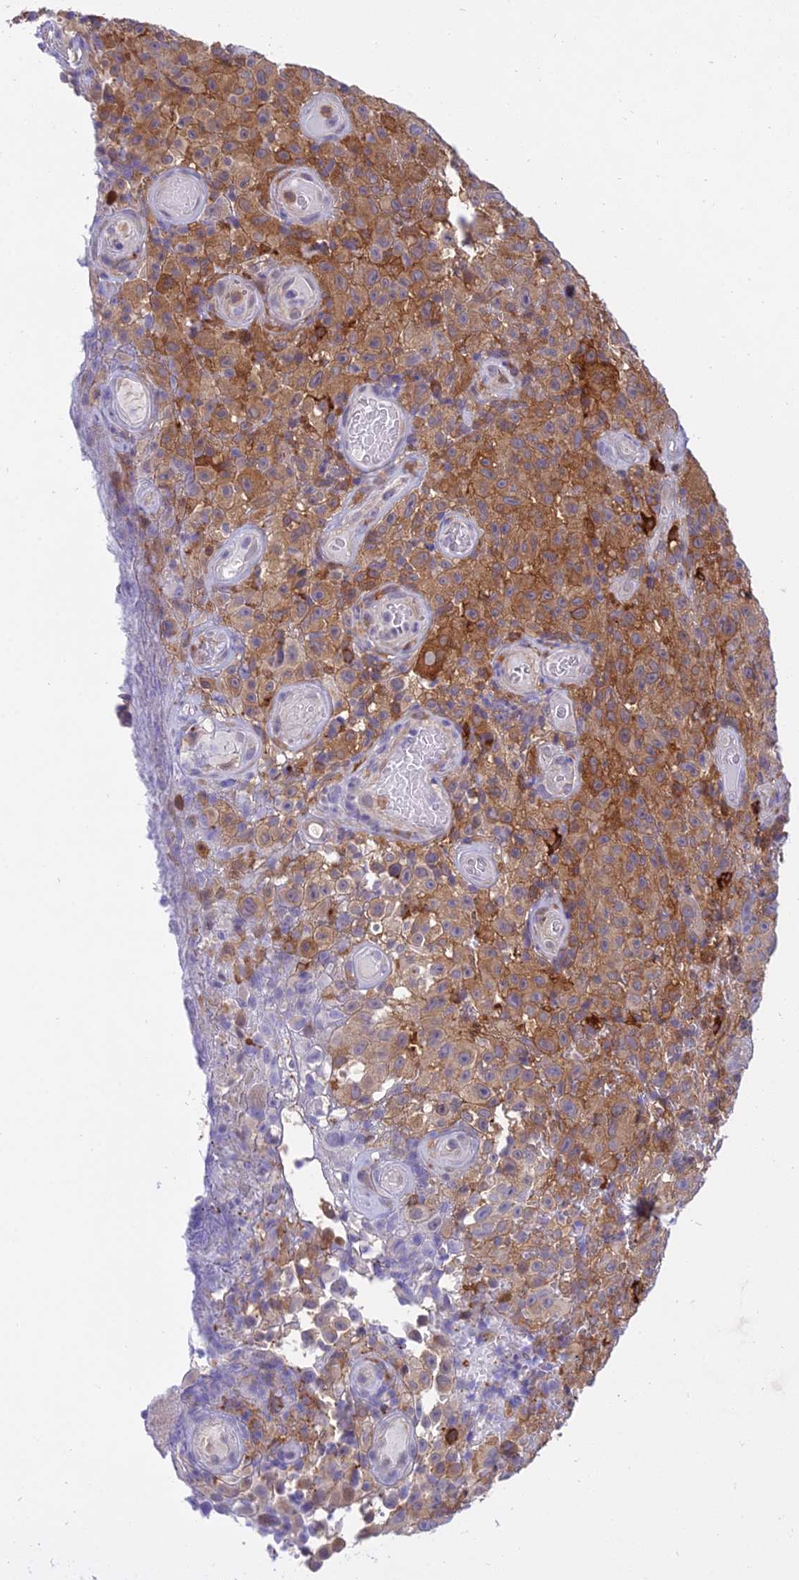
{"staining": {"intensity": "moderate", "quantity": ">75%", "location": "cytoplasmic/membranous"}, "tissue": "melanoma", "cell_type": "Tumor cells", "image_type": "cancer", "snomed": [{"axis": "morphology", "description": "Malignant melanoma, NOS"}, {"axis": "topography", "description": "Skin"}], "caption": "Malignant melanoma tissue reveals moderate cytoplasmic/membranous expression in approximately >75% of tumor cells, visualized by immunohistochemistry.", "gene": "UBE2G1", "patient": {"sex": "female", "age": 82}}